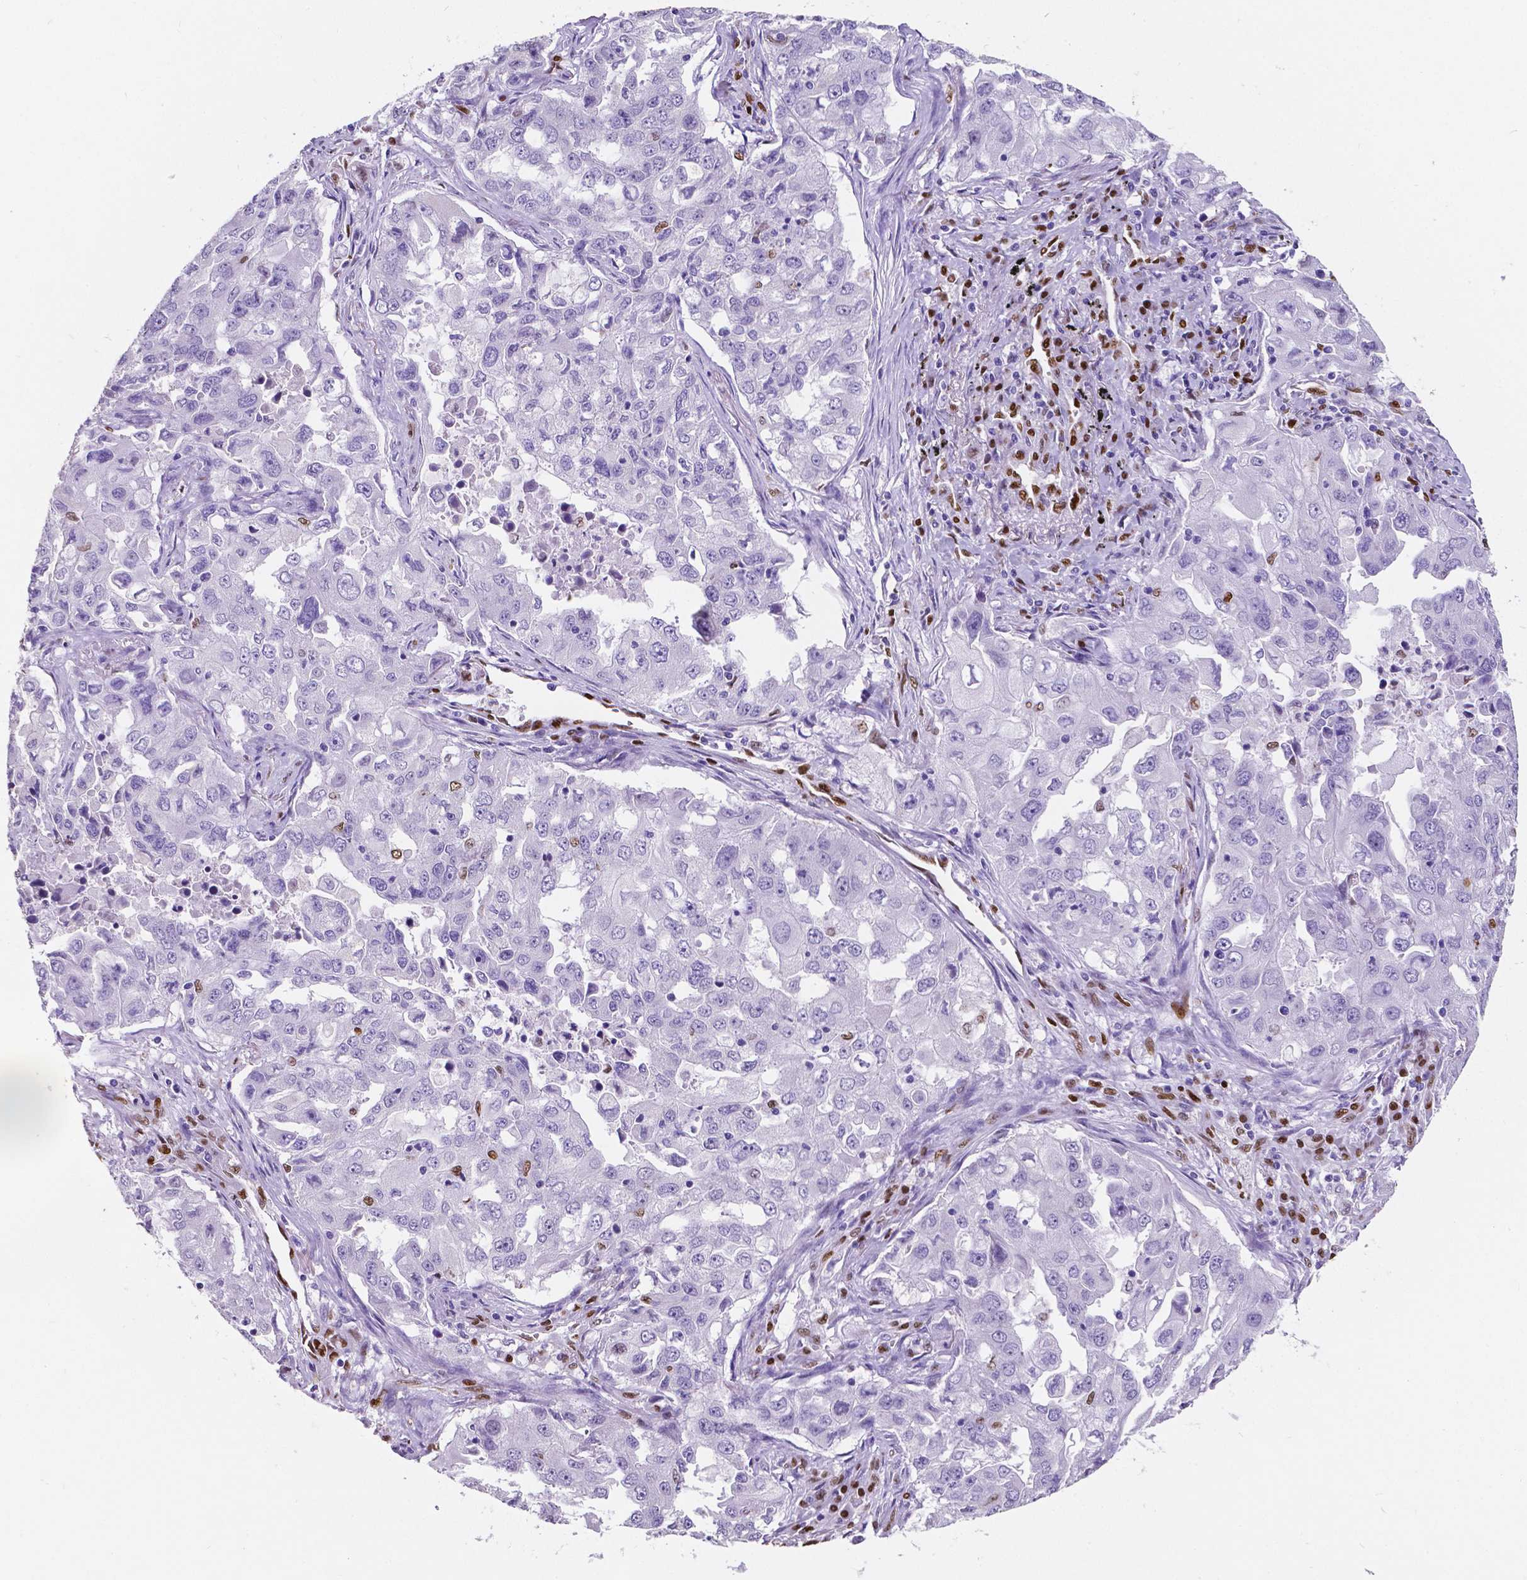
{"staining": {"intensity": "negative", "quantity": "none", "location": "none"}, "tissue": "lung cancer", "cell_type": "Tumor cells", "image_type": "cancer", "snomed": [{"axis": "morphology", "description": "Adenocarcinoma, NOS"}, {"axis": "topography", "description": "Lung"}], "caption": "This is an immunohistochemistry image of lung cancer (adenocarcinoma). There is no staining in tumor cells.", "gene": "MEF2C", "patient": {"sex": "female", "age": 61}}